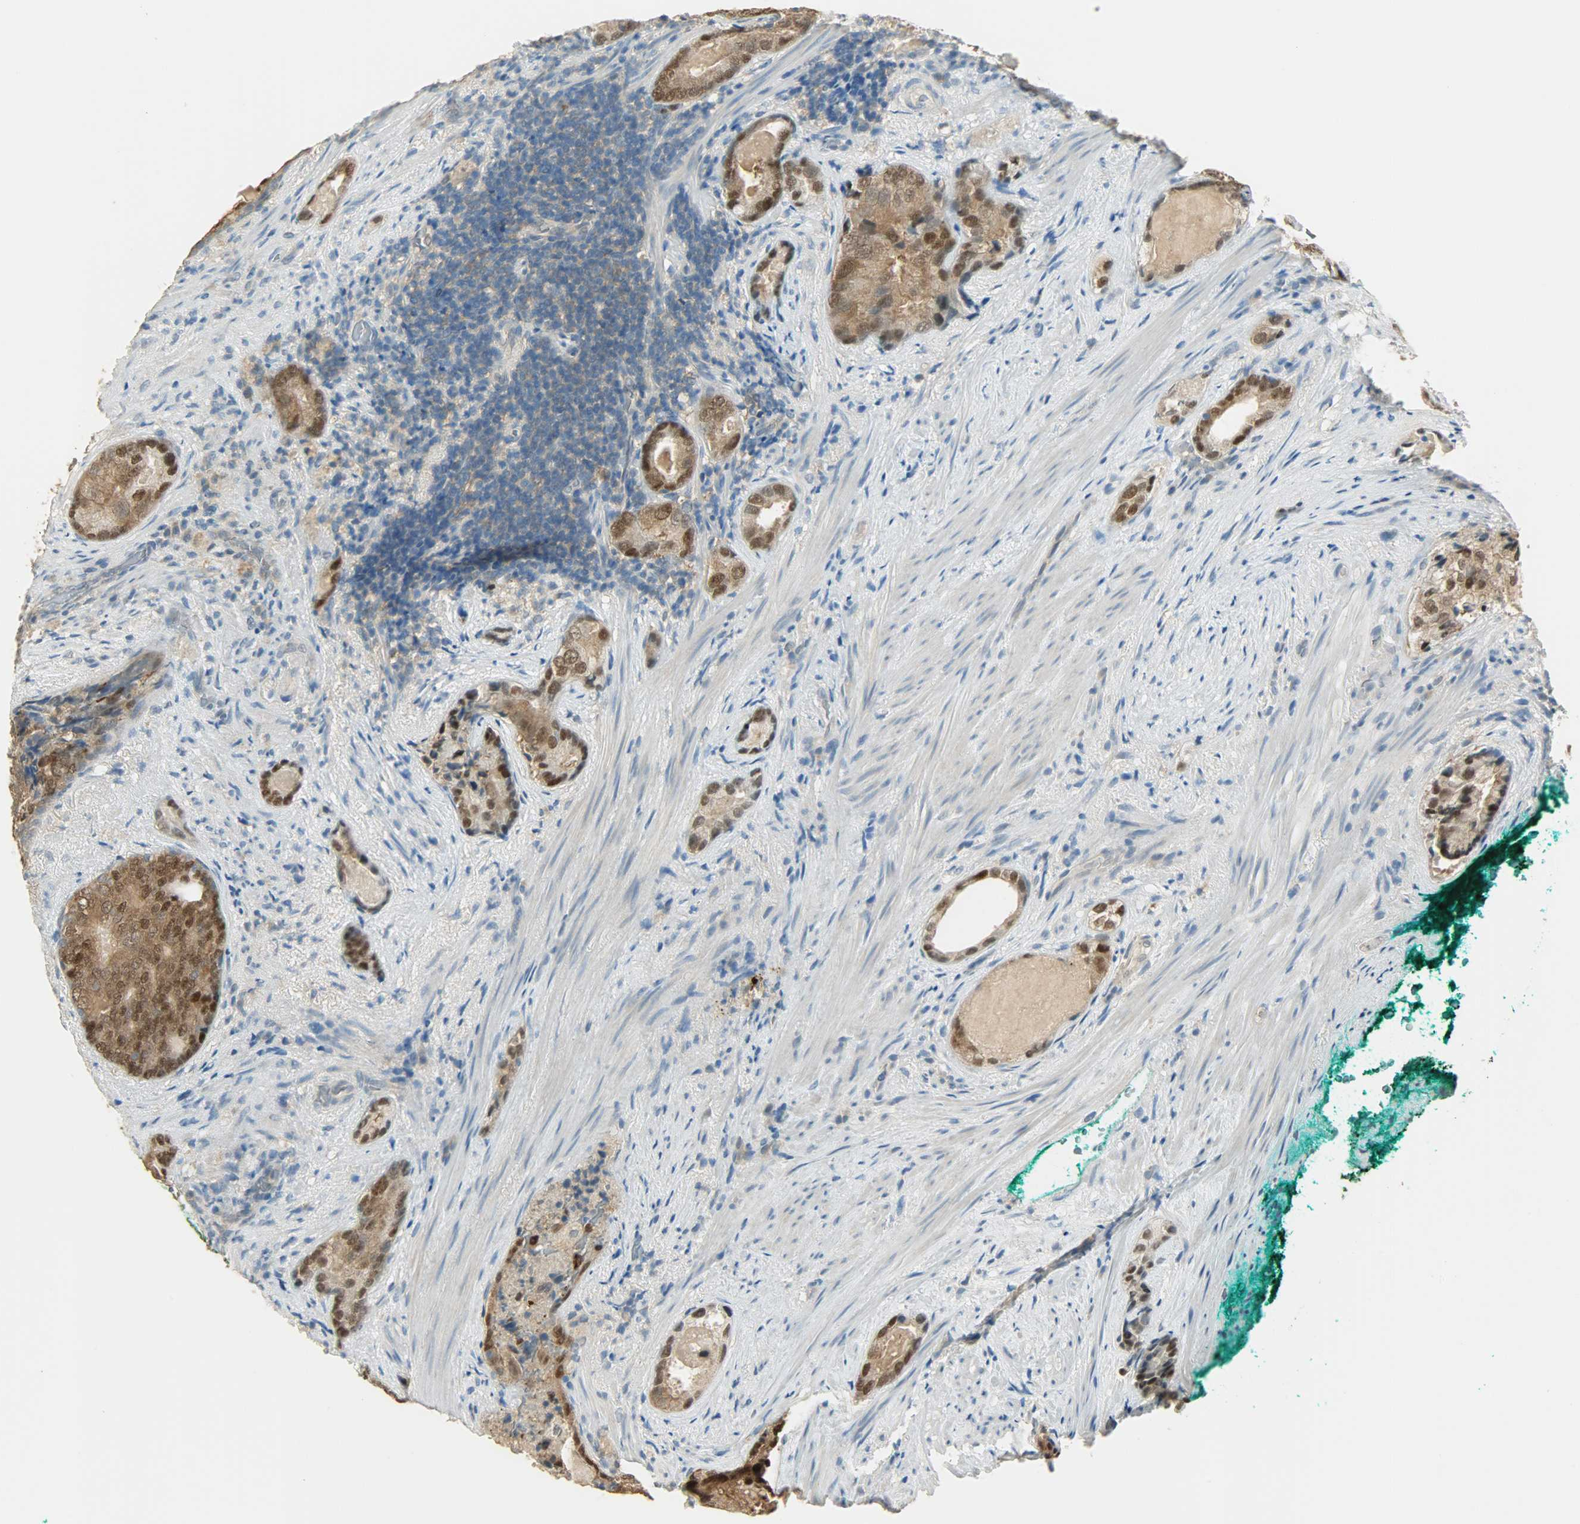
{"staining": {"intensity": "strong", "quantity": ">75%", "location": "cytoplasmic/membranous,nuclear"}, "tissue": "prostate cancer", "cell_type": "Tumor cells", "image_type": "cancer", "snomed": [{"axis": "morphology", "description": "Adenocarcinoma, High grade"}, {"axis": "topography", "description": "Prostate"}], "caption": "DAB immunohistochemical staining of prostate cancer (adenocarcinoma (high-grade)) shows strong cytoplasmic/membranous and nuclear protein positivity in approximately >75% of tumor cells. The staining was performed using DAB (3,3'-diaminobenzidine), with brown indicating positive protein expression. Nuclei are stained blue with hematoxylin.", "gene": "PRMT5", "patient": {"sex": "male", "age": 66}}